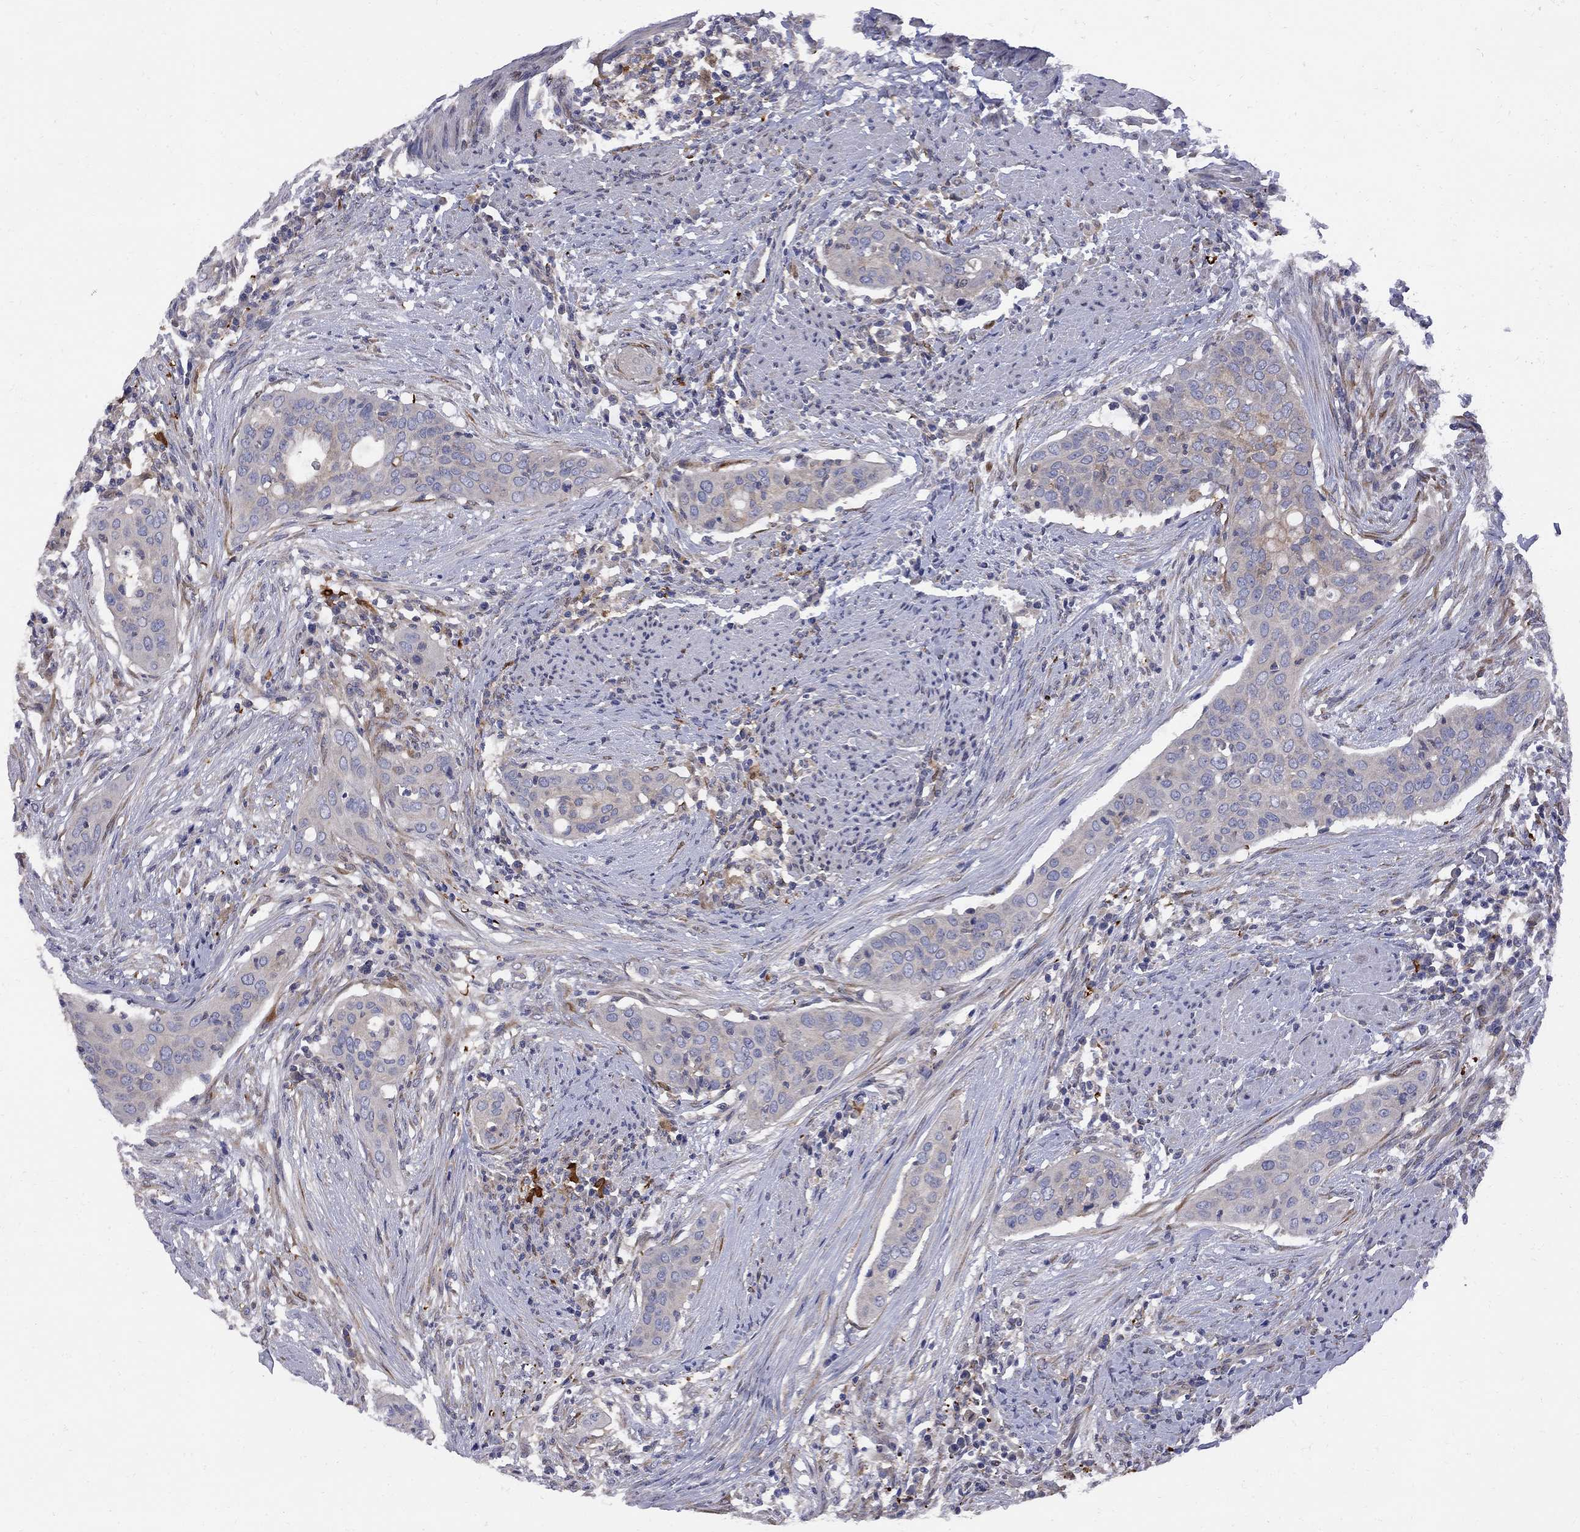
{"staining": {"intensity": "weak", "quantity": "<25%", "location": "cytoplasmic/membranous"}, "tissue": "urothelial cancer", "cell_type": "Tumor cells", "image_type": "cancer", "snomed": [{"axis": "morphology", "description": "Urothelial carcinoma, High grade"}, {"axis": "topography", "description": "Urinary bladder"}], "caption": "This is an IHC micrograph of urothelial cancer. There is no expression in tumor cells.", "gene": "MTHFR", "patient": {"sex": "male", "age": 82}}